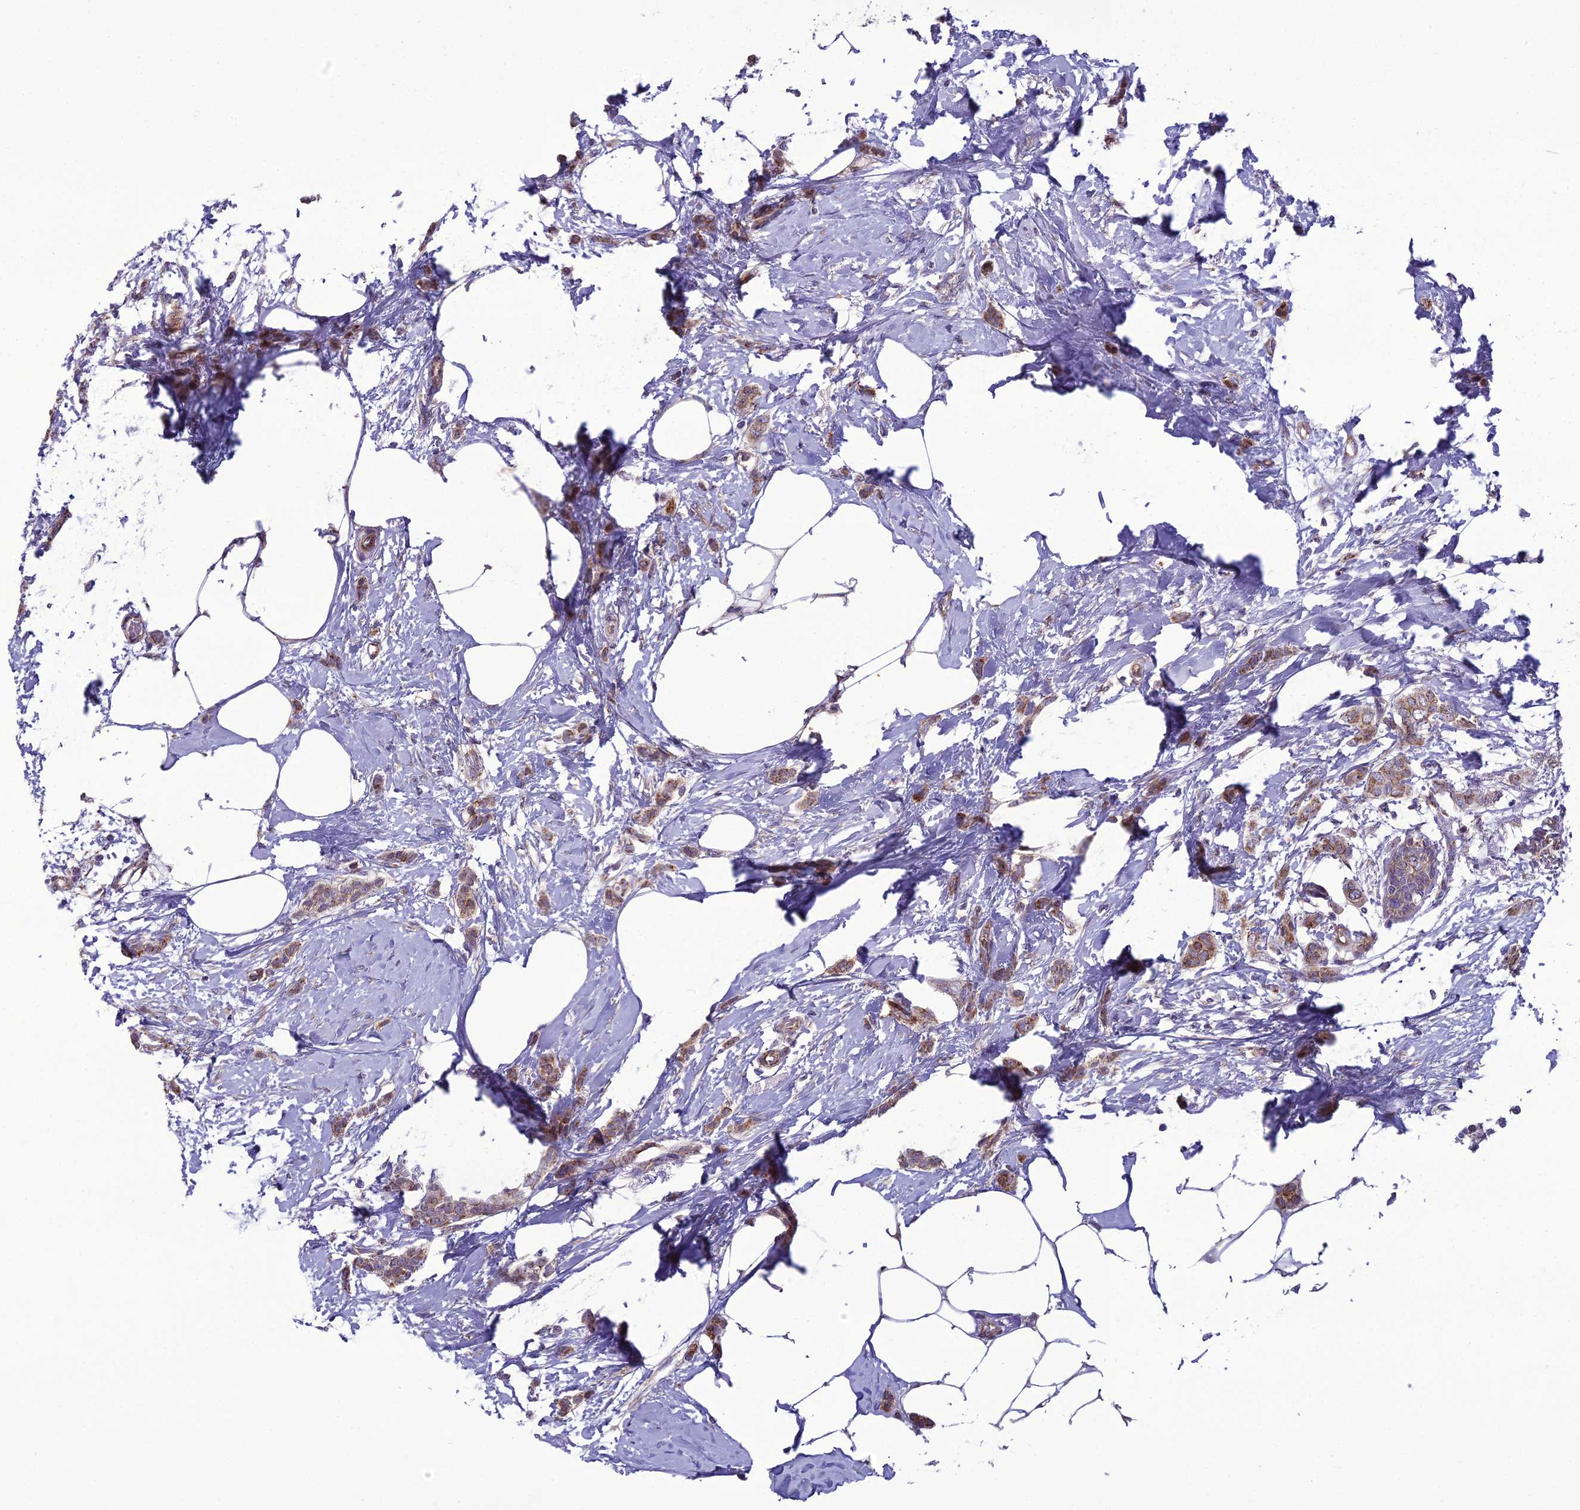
{"staining": {"intensity": "moderate", "quantity": ">75%", "location": "cytoplasmic/membranous"}, "tissue": "breast cancer", "cell_type": "Tumor cells", "image_type": "cancer", "snomed": [{"axis": "morphology", "description": "Duct carcinoma"}, {"axis": "topography", "description": "Breast"}], "caption": "Human breast cancer stained with a protein marker displays moderate staining in tumor cells.", "gene": "NODAL", "patient": {"sex": "female", "age": 72}}